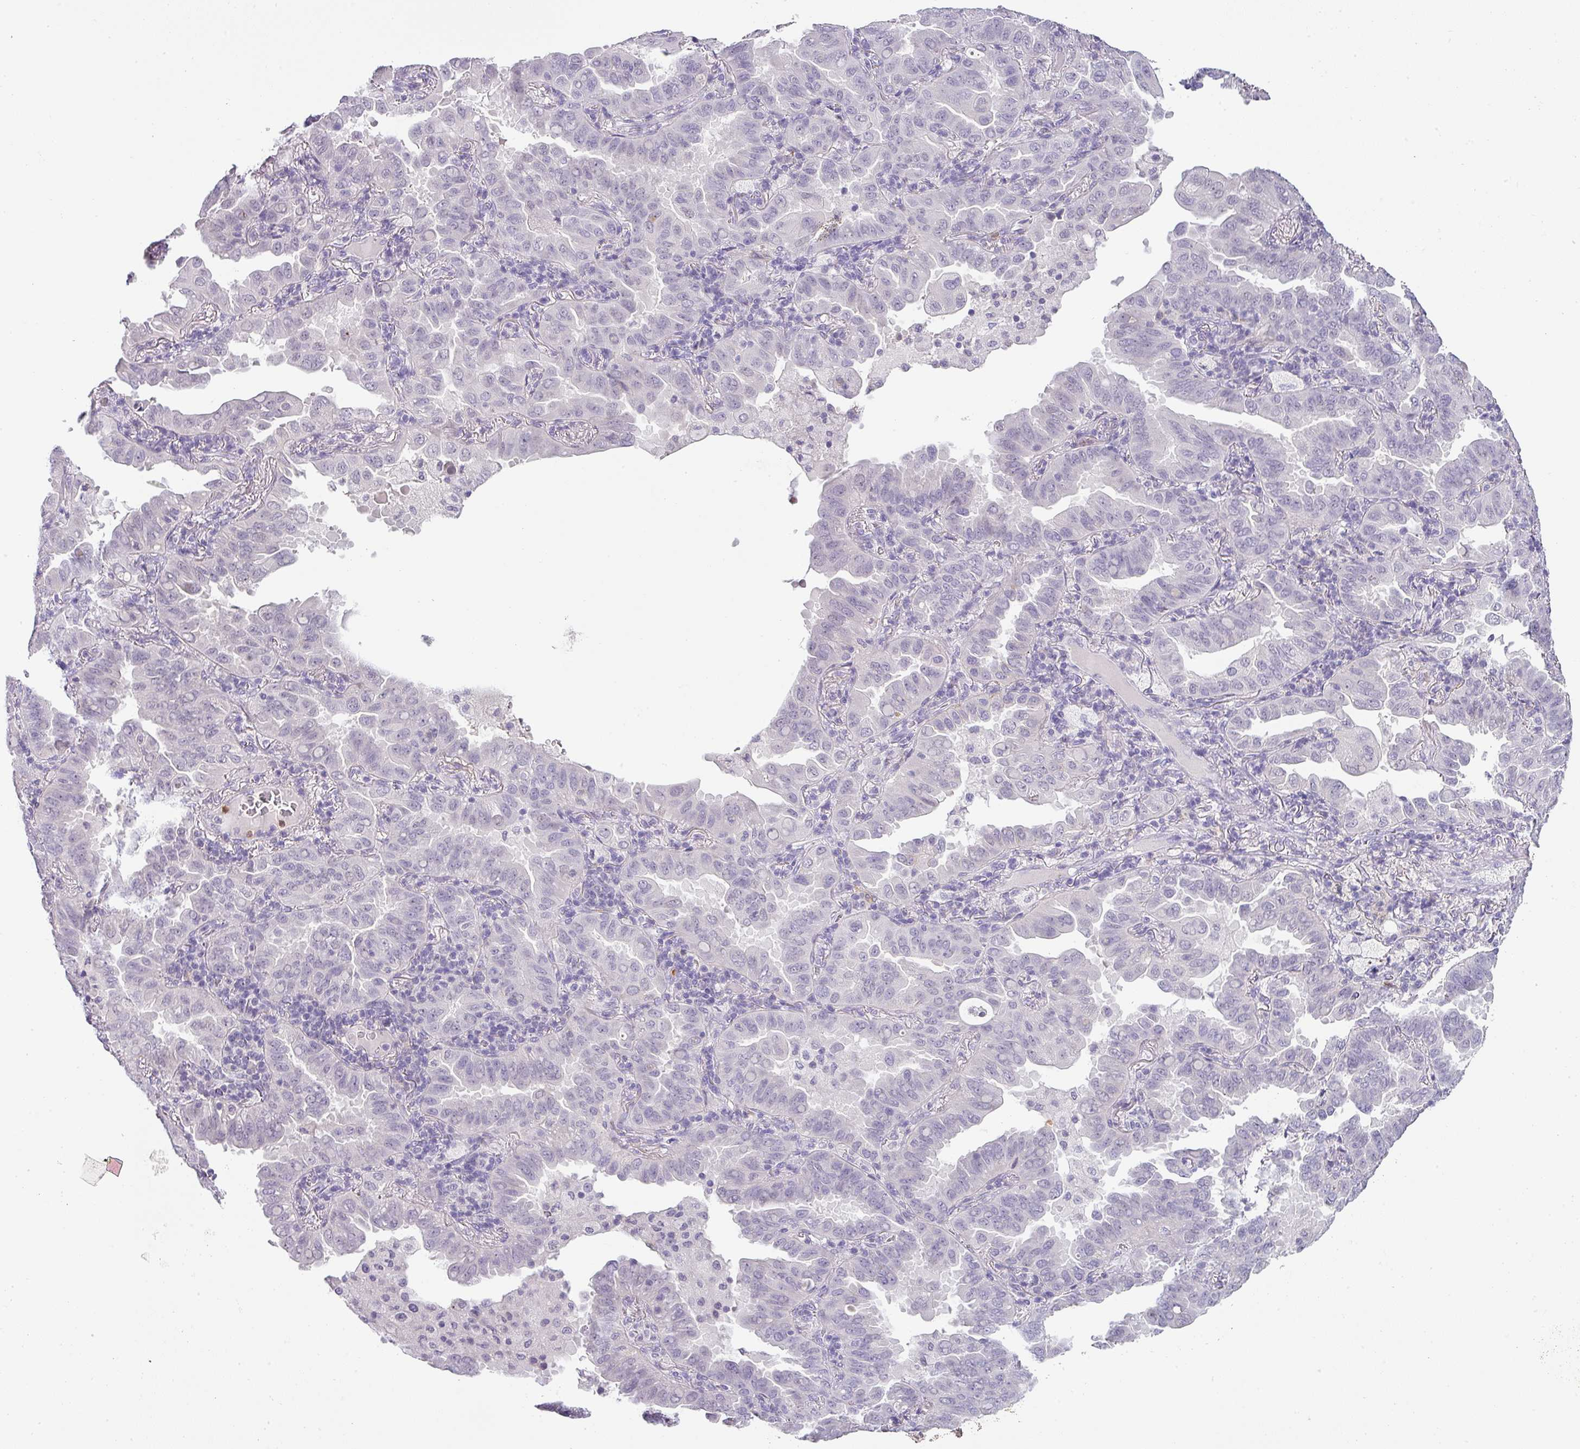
{"staining": {"intensity": "negative", "quantity": "none", "location": "none"}, "tissue": "lung cancer", "cell_type": "Tumor cells", "image_type": "cancer", "snomed": [{"axis": "morphology", "description": "Adenocarcinoma, NOS"}, {"axis": "topography", "description": "Lung"}], "caption": "Image shows no significant protein positivity in tumor cells of lung cancer.", "gene": "BTLA", "patient": {"sex": "male", "age": 64}}